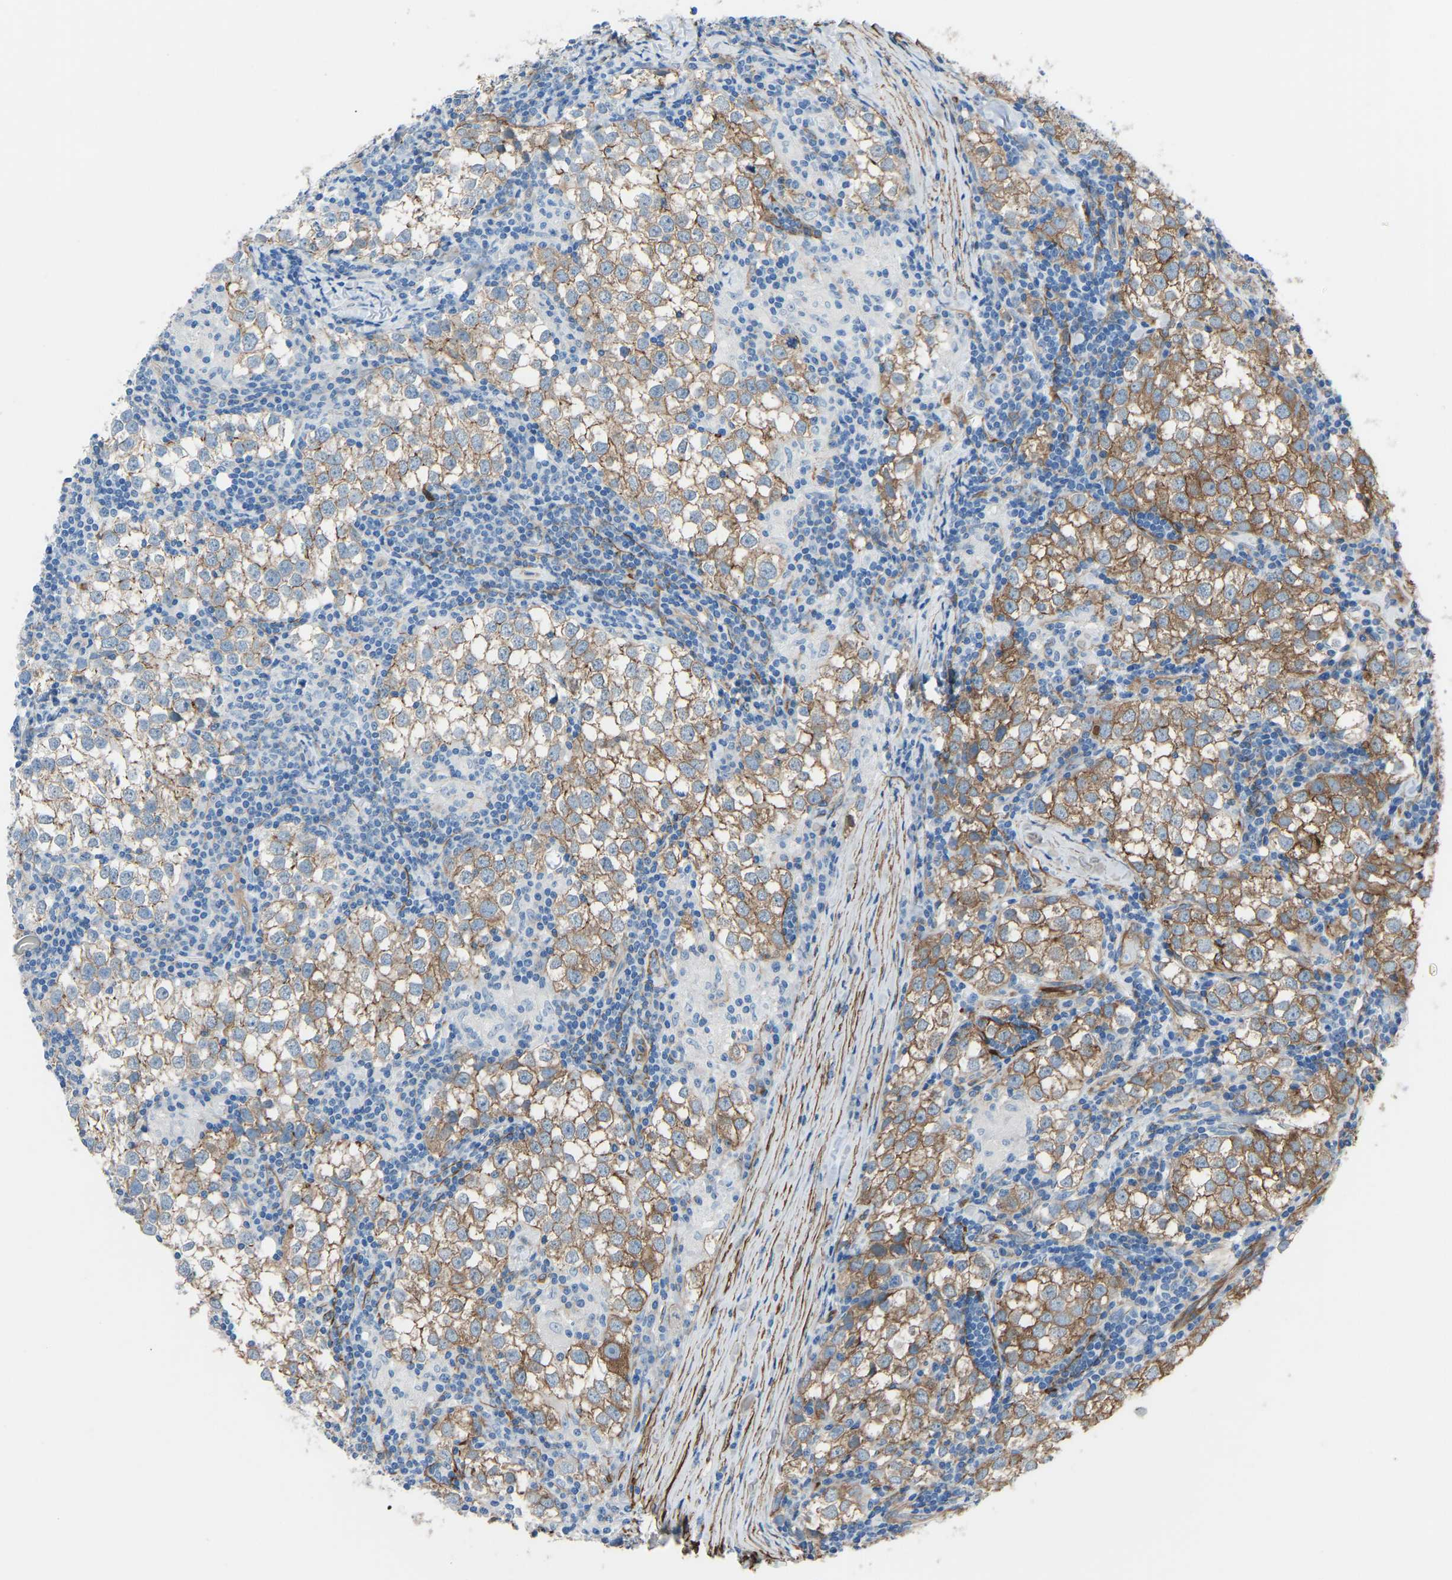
{"staining": {"intensity": "moderate", "quantity": ">75%", "location": "cytoplasmic/membranous"}, "tissue": "testis cancer", "cell_type": "Tumor cells", "image_type": "cancer", "snomed": [{"axis": "morphology", "description": "Seminoma, NOS"}, {"axis": "morphology", "description": "Carcinoma, Embryonal, NOS"}, {"axis": "topography", "description": "Testis"}], "caption": "Seminoma (testis) was stained to show a protein in brown. There is medium levels of moderate cytoplasmic/membranous expression in about >75% of tumor cells.", "gene": "MYH10", "patient": {"sex": "male", "age": 36}}